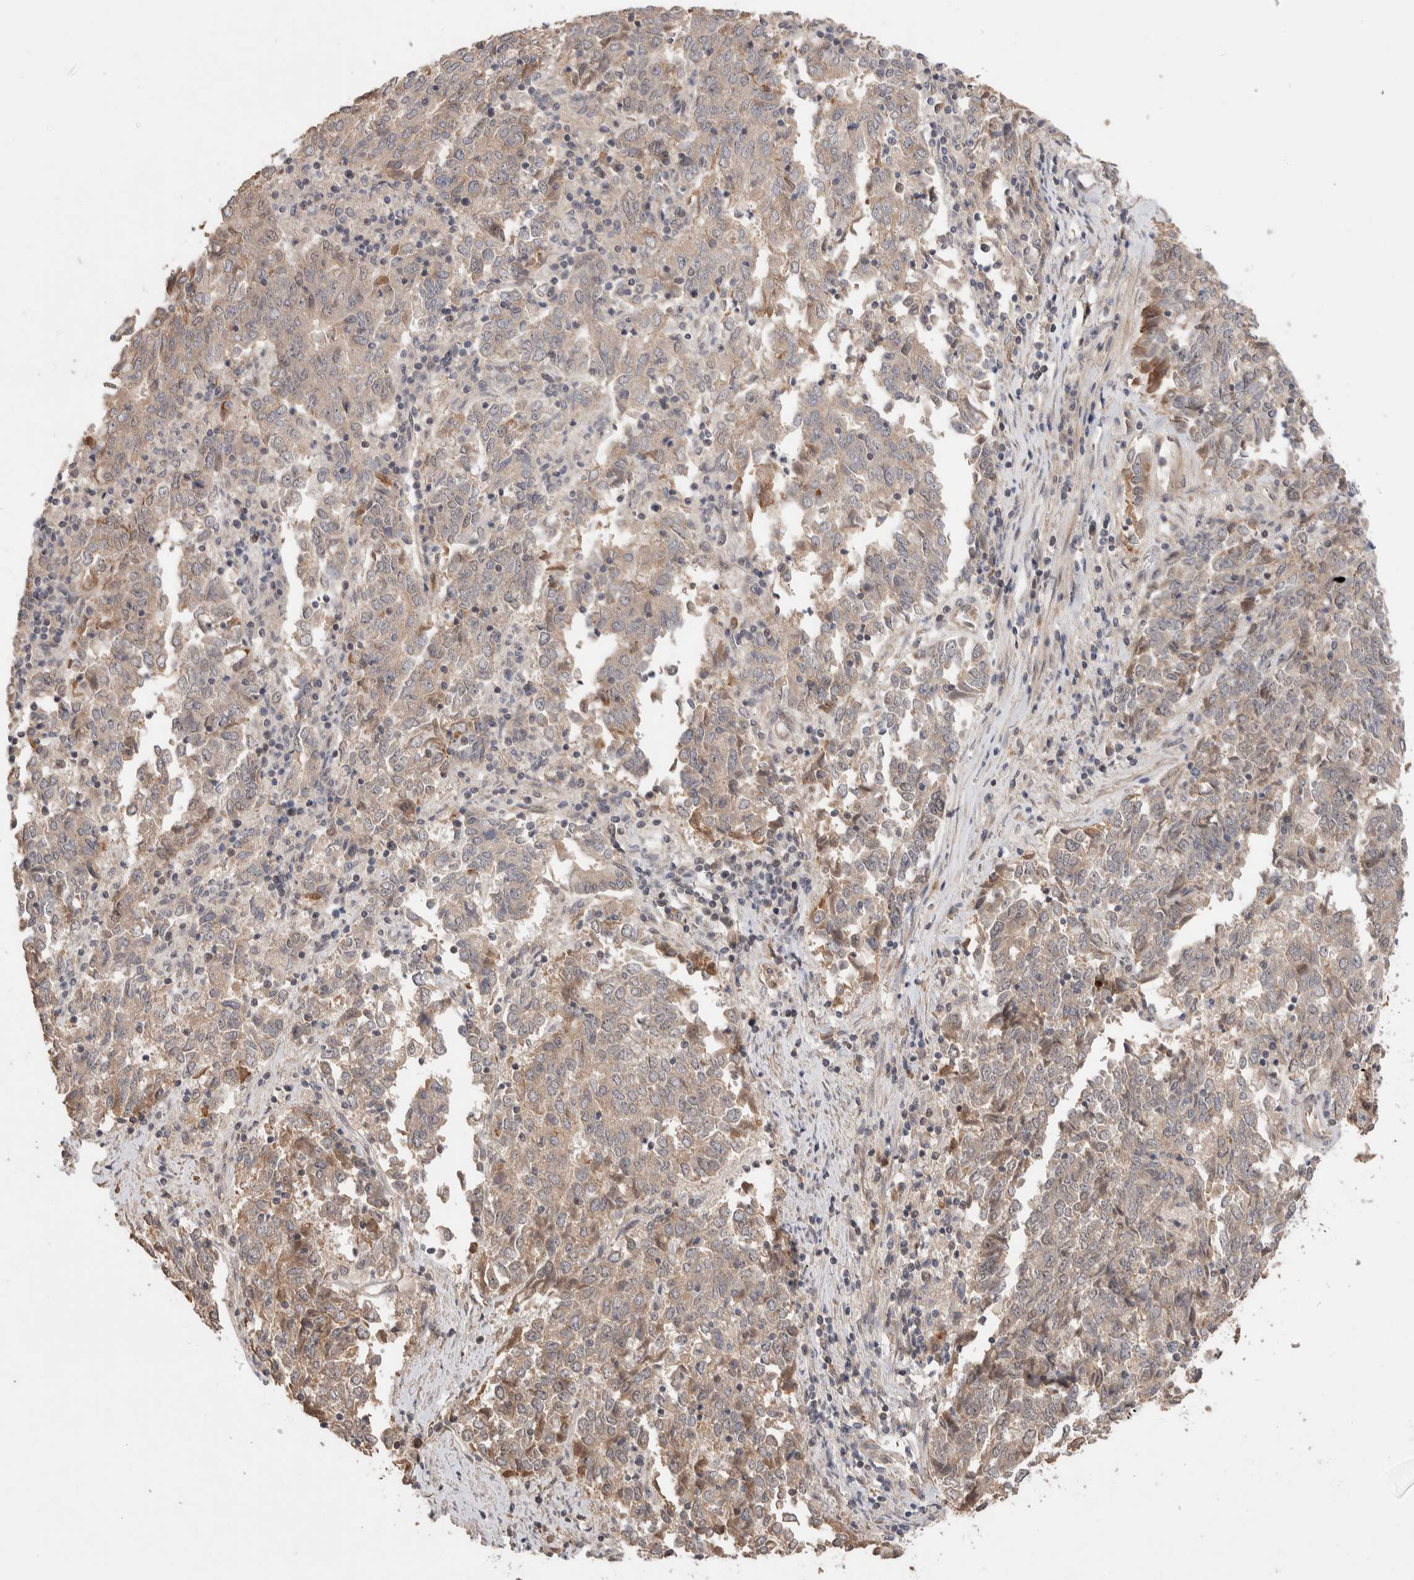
{"staining": {"intensity": "weak", "quantity": ">75%", "location": "cytoplasmic/membranous"}, "tissue": "endometrial cancer", "cell_type": "Tumor cells", "image_type": "cancer", "snomed": [{"axis": "morphology", "description": "Adenocarcinoma, NOS"}, {"axis": "topography", "description": "Endometrium"}], "caption": "Protein expression analysis of human endometrial cancer reveals weak cytoplasmic/membranous staining in approximately >75% of tumor cells. The protein of interest is shown in brown color, while the nuclei are stained blue.", "gene": "PRDM15", "patient": {"sex": "female", "age": 80}}